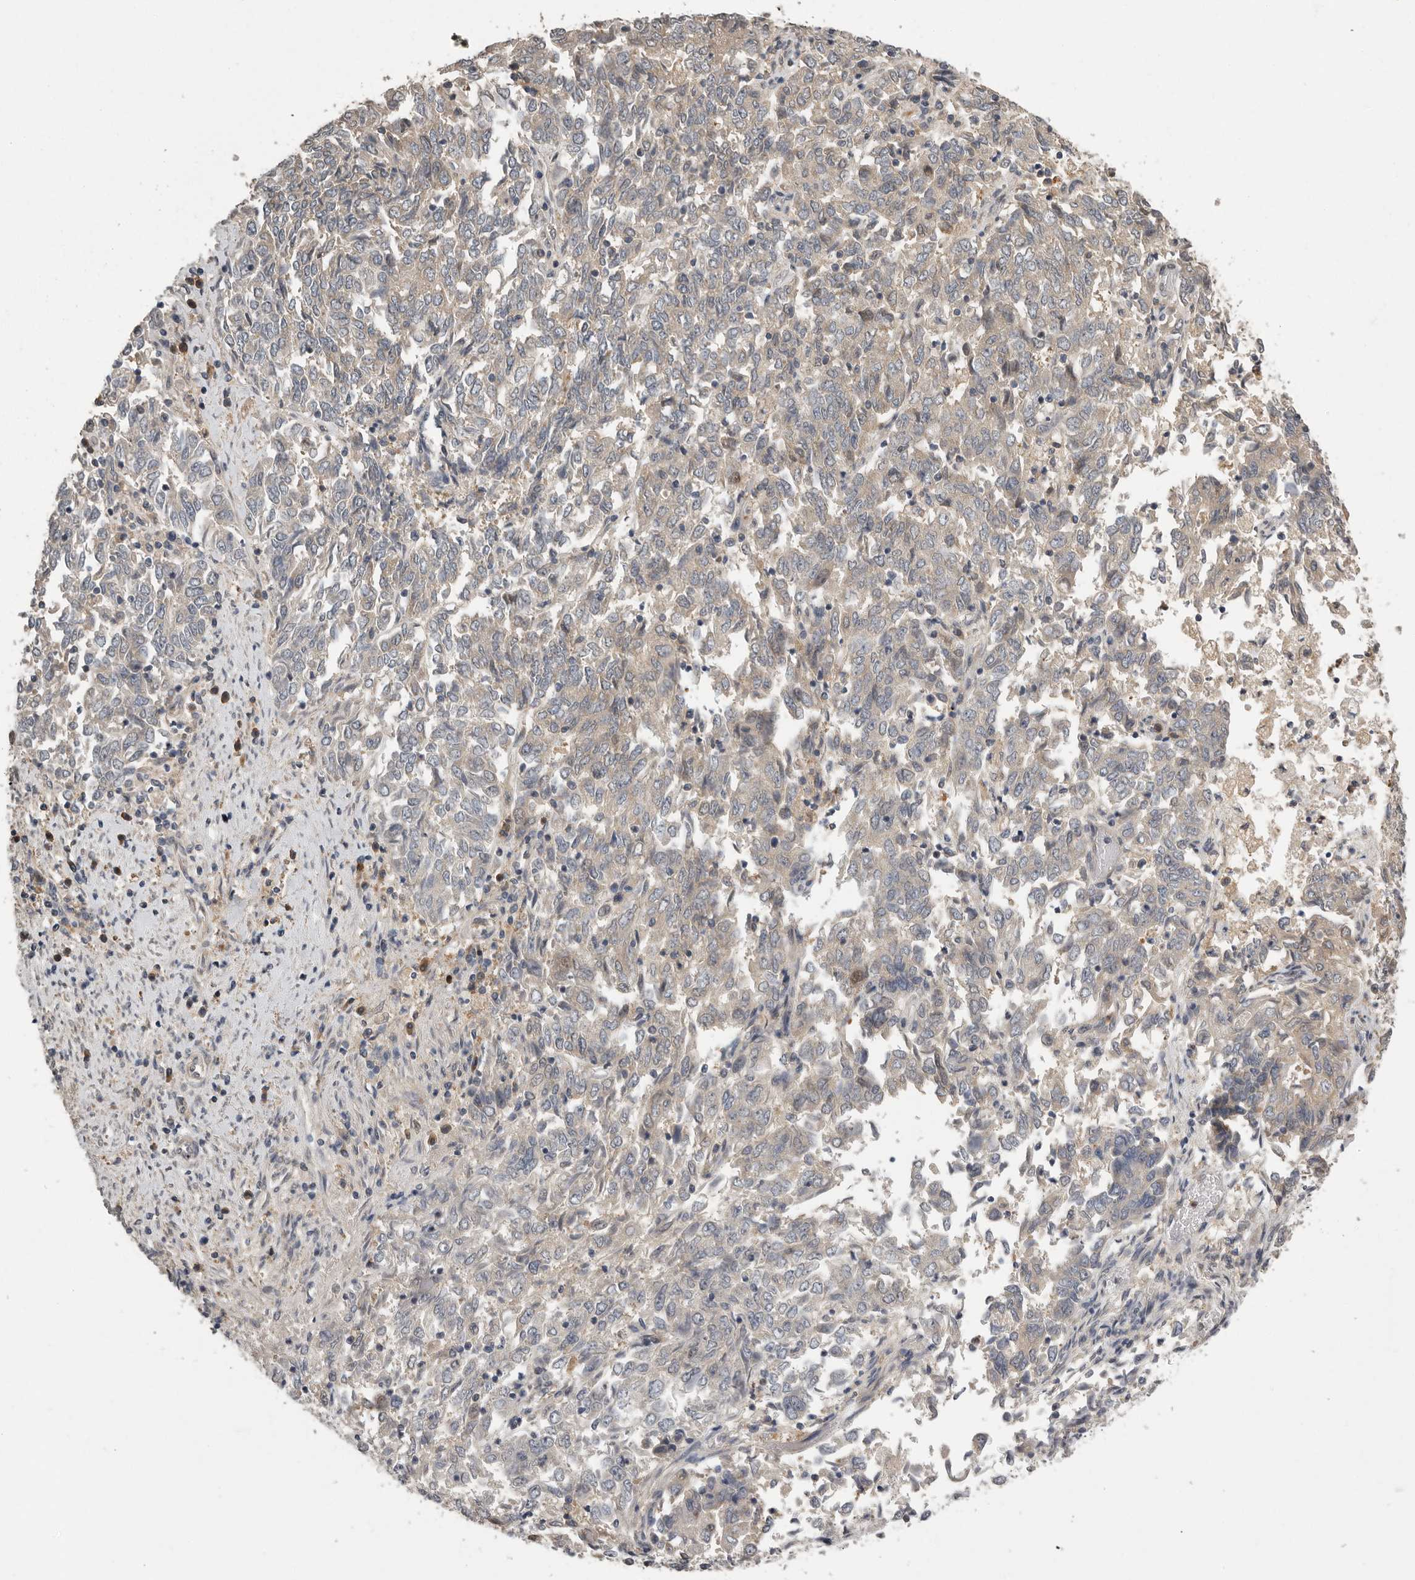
{"staining": {"intensity": "weak", "quantity": "<25%", "location": "cytoplasmic/membranous"}, "tissue": "endometrial cancer", "cell_type": "Tumor cells", "image_type": "cancer", "snomed": [{"axis": "morphology", "description": "Adenocarcinoma, NOS"}, {"axis": "topography", "description": "Endometrium"}], "caption": "The image displays no staining of tumor cells in adenocarcinoma (endometrial).", "gene": "RALGPS2", "patient": {"sex": "female", "age": 80}}